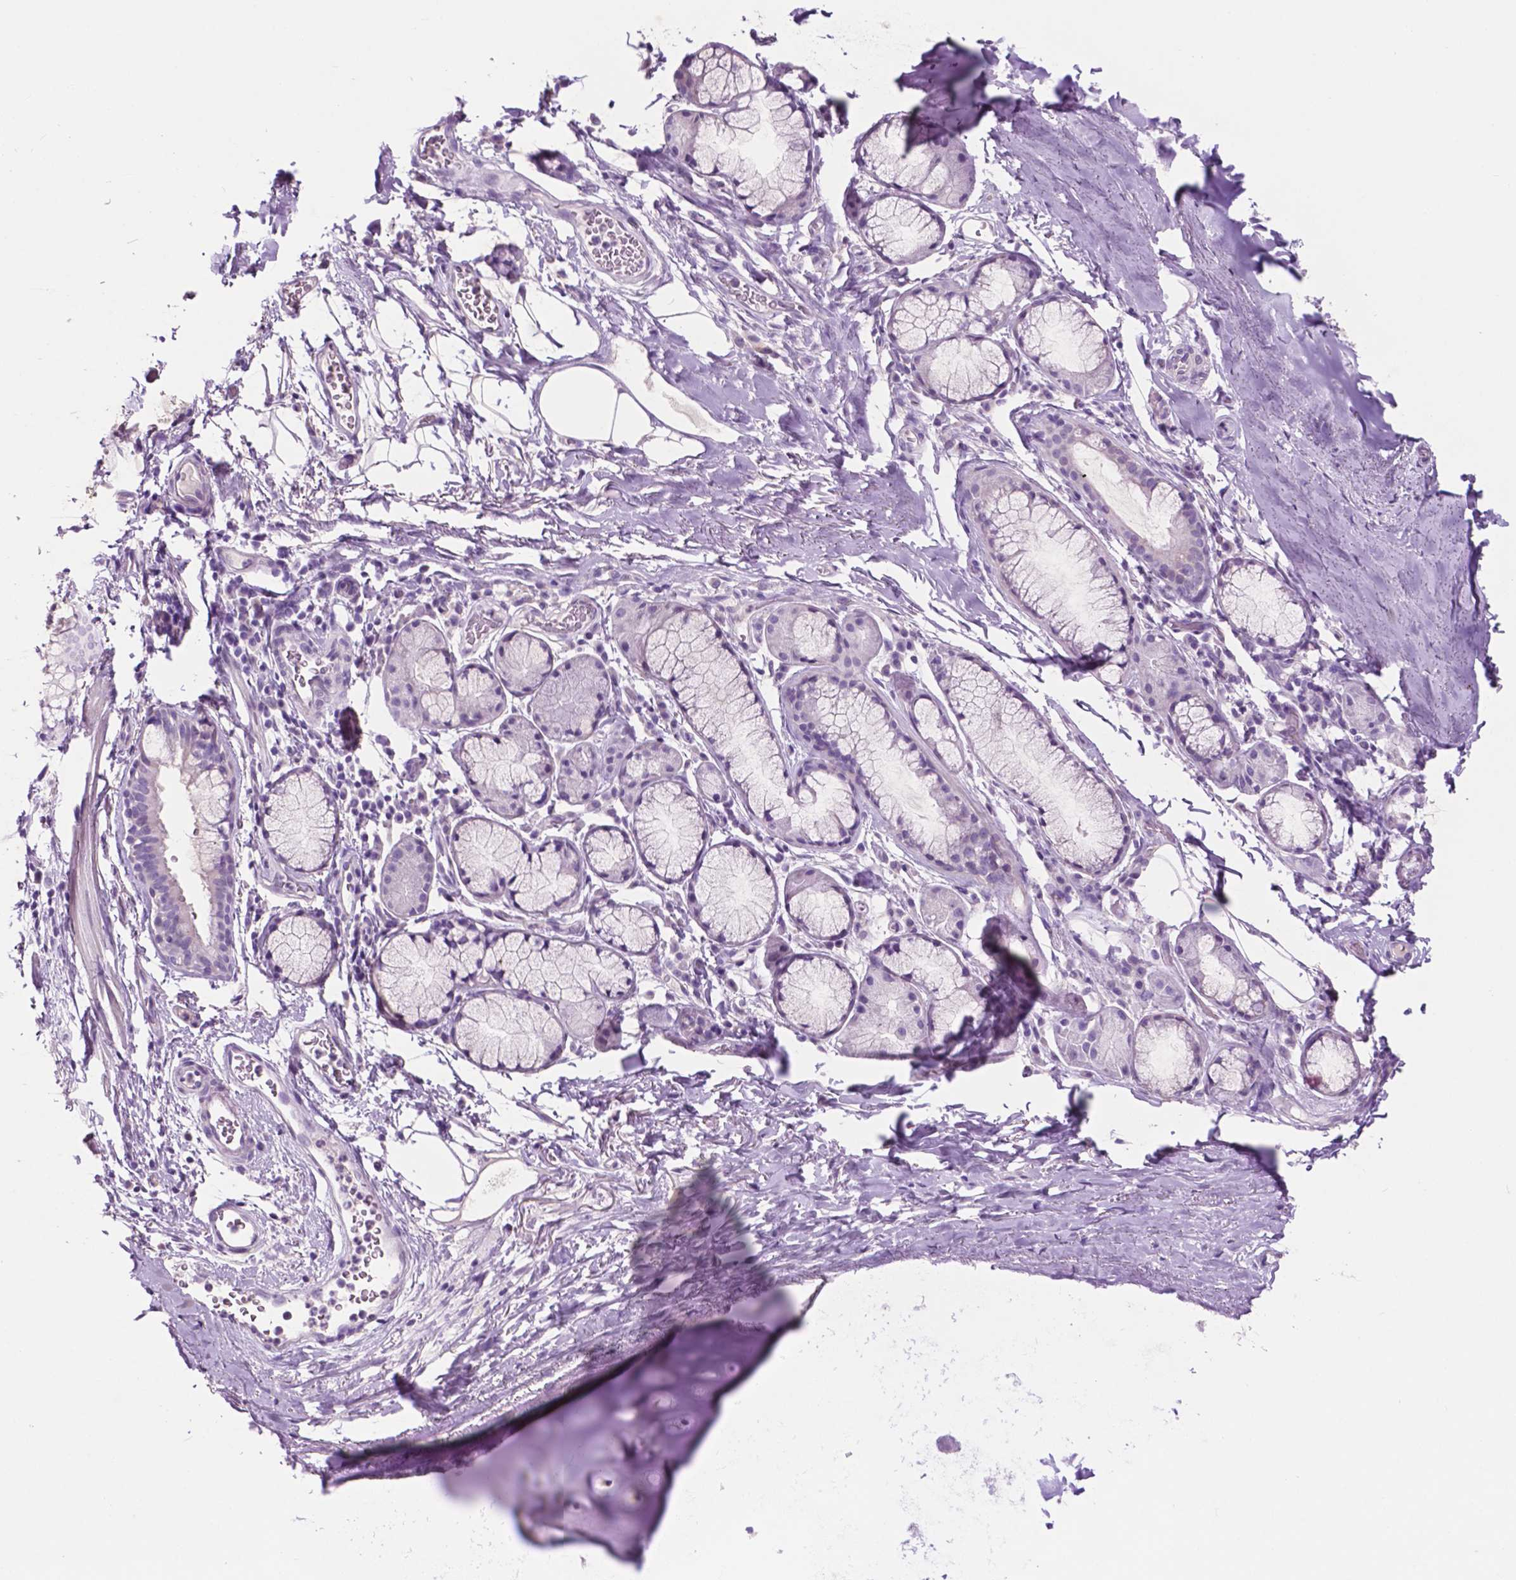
{"staining": {"intensity": "negative", "quantity": "none", "location": "none"}, "tissue": "adipose tissue", "cell_type": "Adipocytes", "image_type": "normal", "snomed": [{"axis": "morphology", "description": "Normal tissue, NOS"}, {"axis": "topography", "description": "Bronchus"}, {"axis": "topography", "description": "Lung"}], "caption": "A micrograph of human adipose tissue is negative for staining in adipocytes. Nuclei are stained in blue.", "gene": "IDO1", "patient": {"sex": "female", "age": 57}}